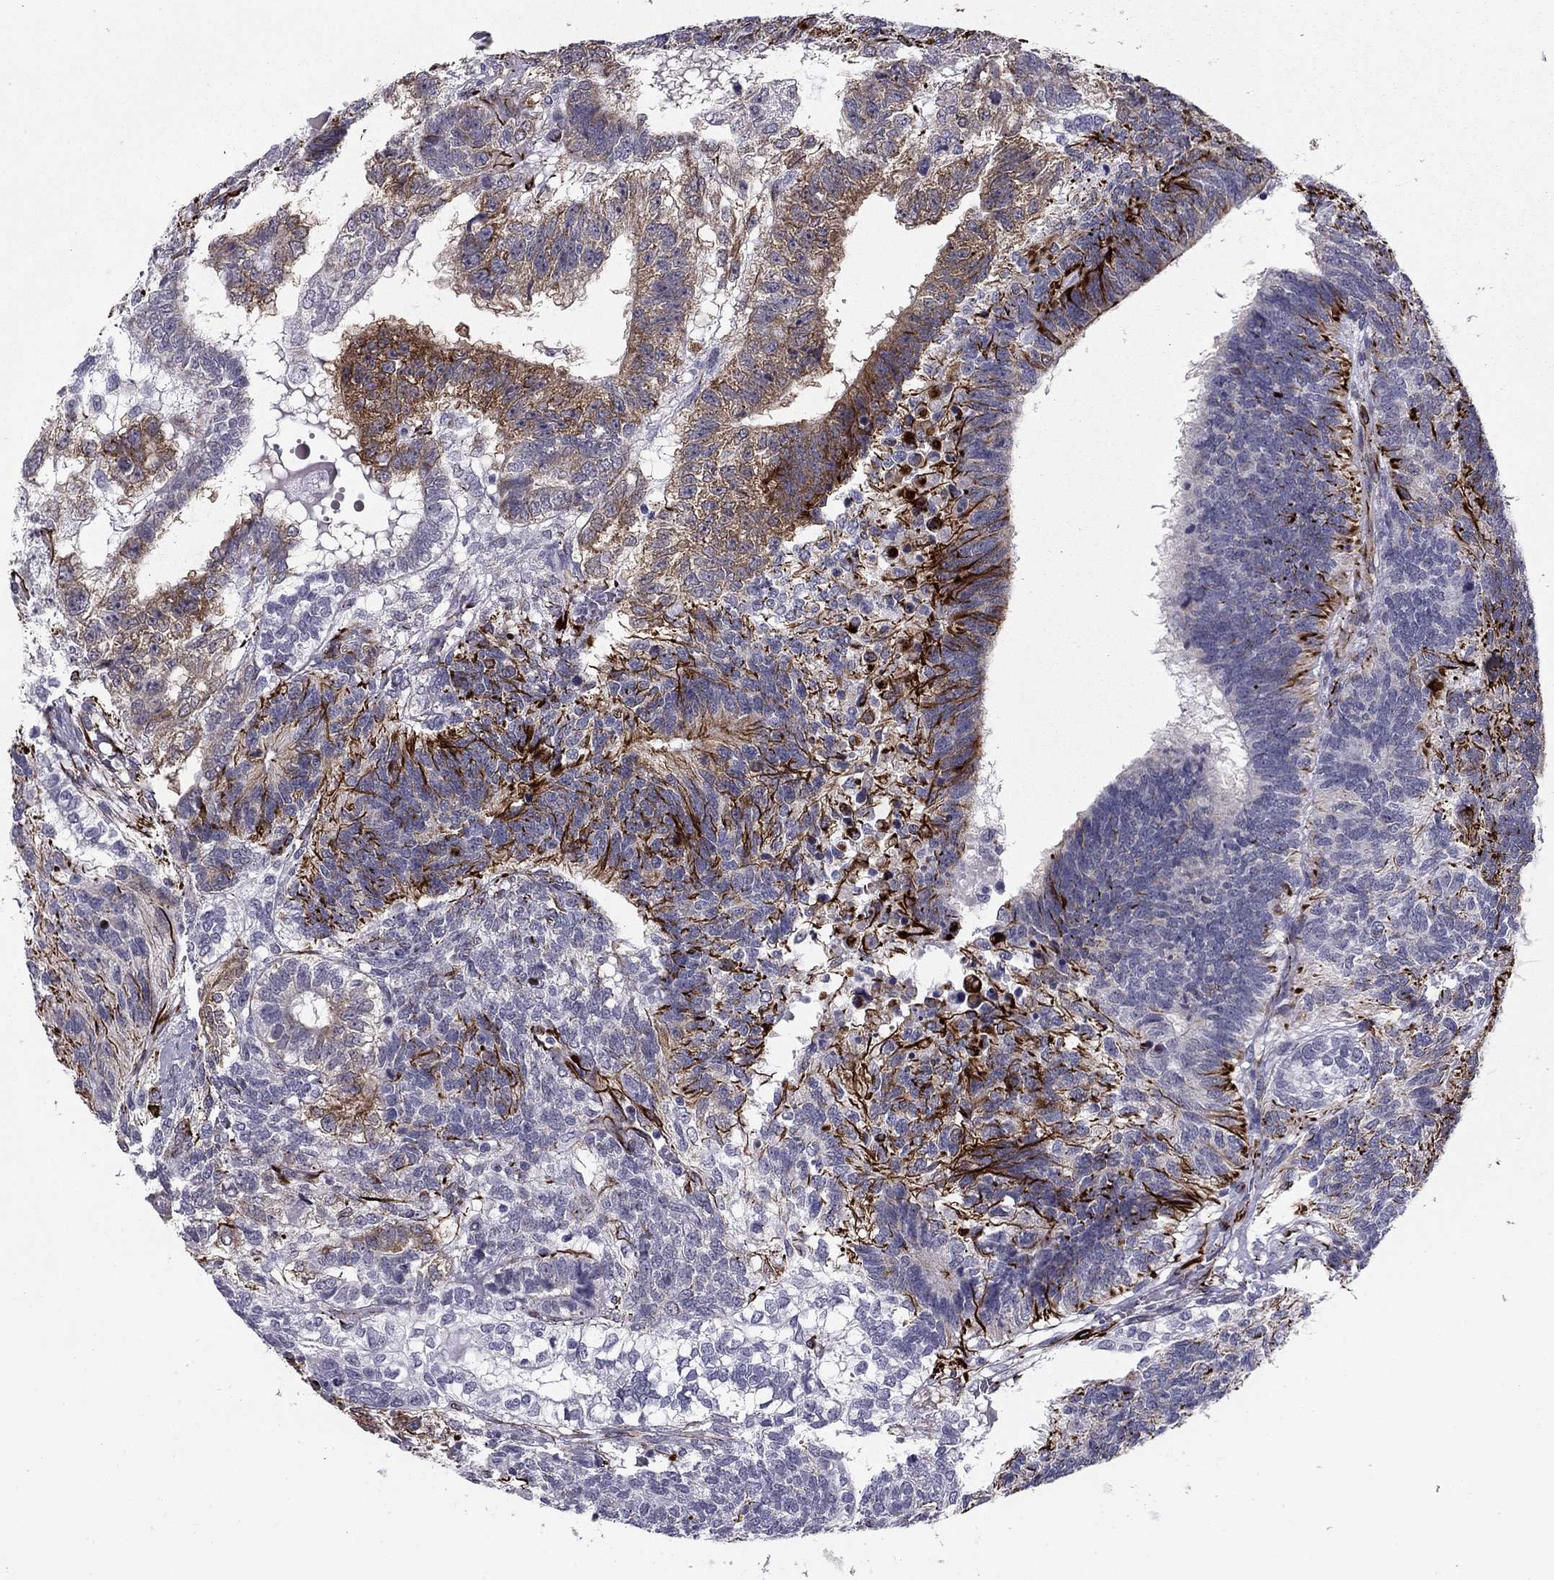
{"staining": {"intensity": "strong", "quantity": "<25%", "location": "cytoplasmic/membranous"}, "tissue": "testis cancer", "cell_type": "Tumor cells", "image_type": "cancer", "snomed": [{"axis": "morphology", "description": "Seminoma, NOS"}, {"axis": "morphology", "description": "Carcinoma, Embryonal, NOS"}, {"axis": "topography", "description": "Testis"}], "caption": "Brown immunohistochemical staining in testis cancer demonstrates strong cytoplasmic/membranous staining in approximately <25% of tumor cells.", "gene": "ANKS4B", "patient": {"sex": "male", "age": 41}}